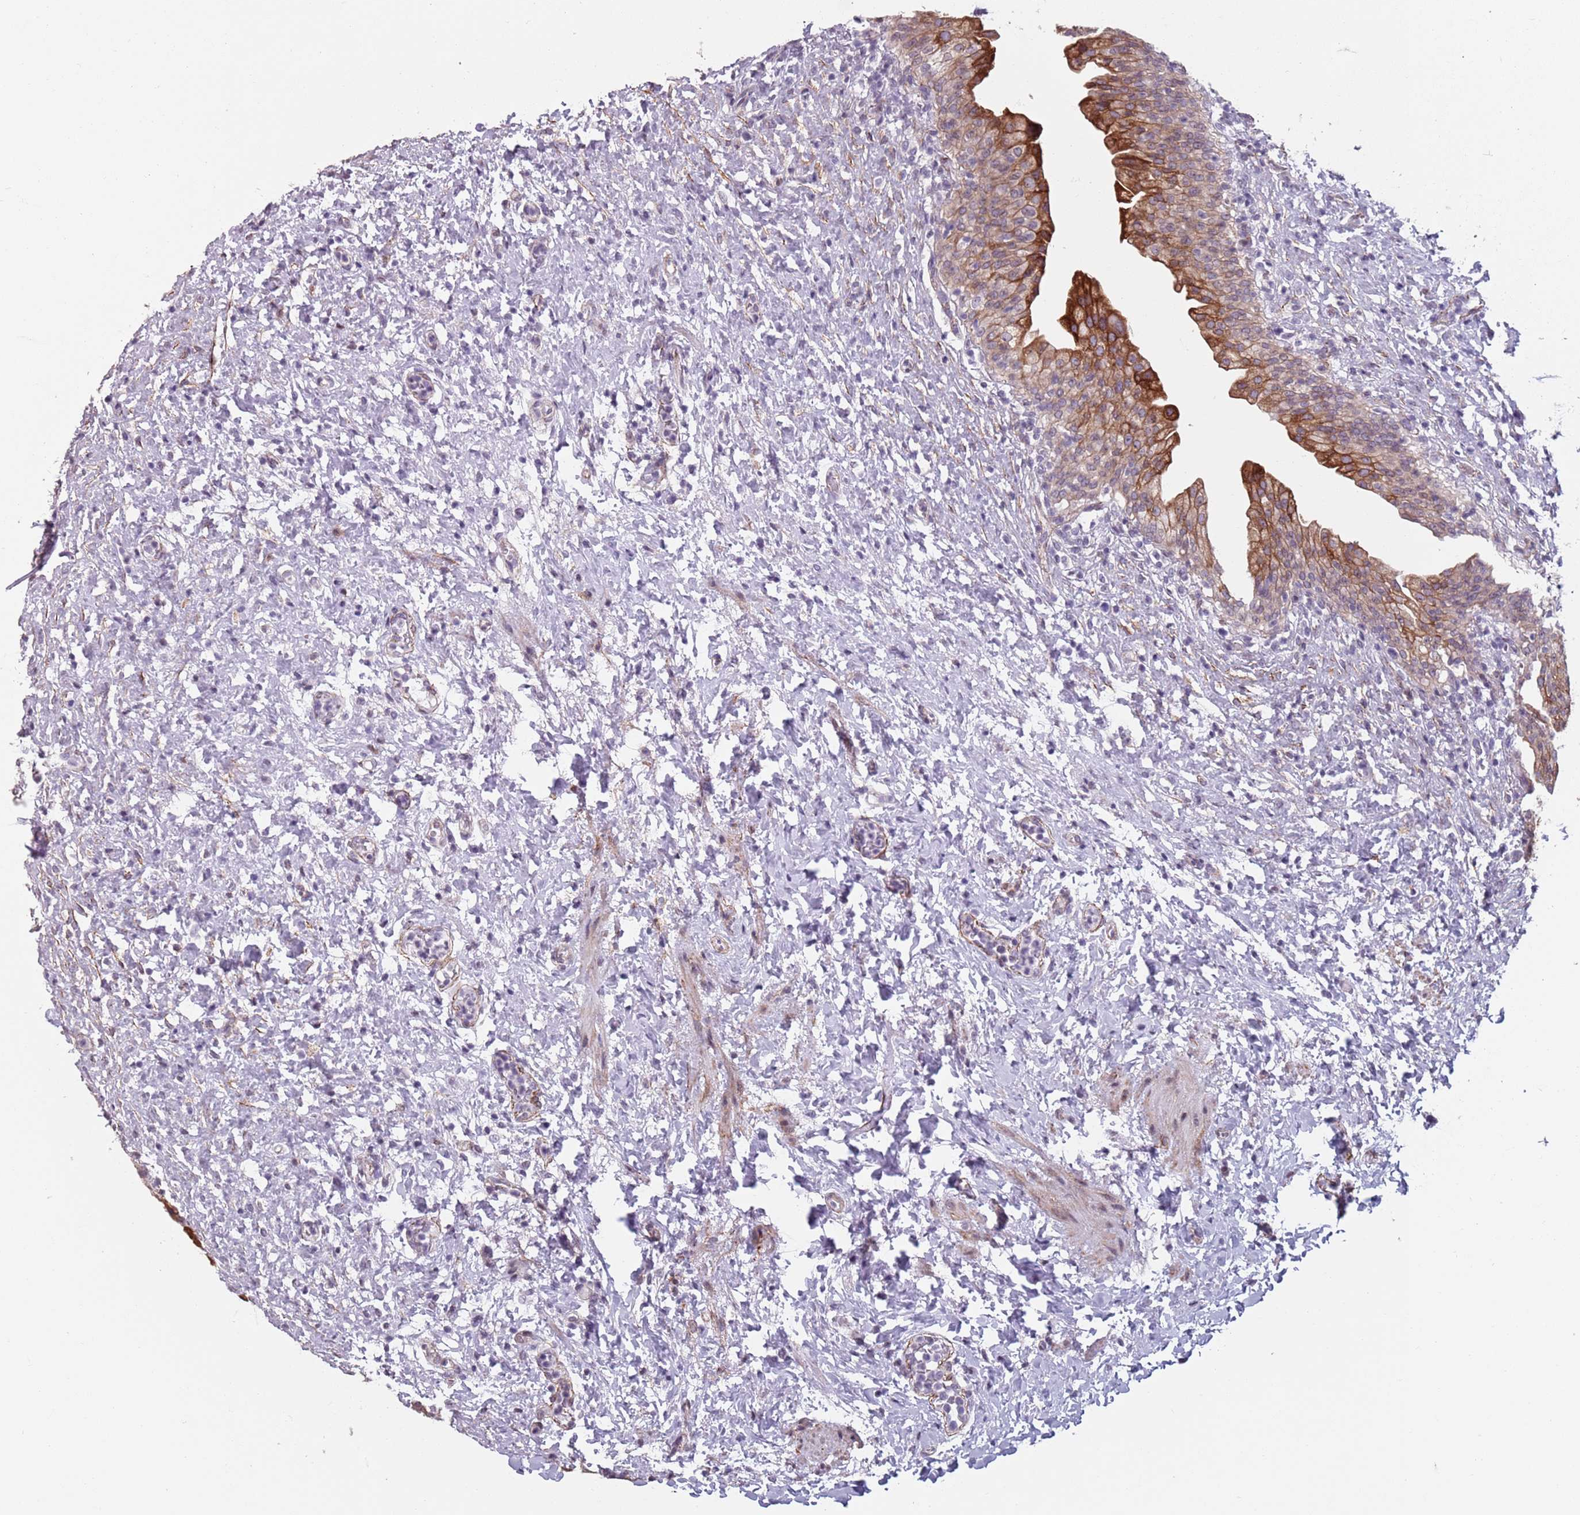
{"staining": {"intensity": "strong", "quantity": "25%-75%", "location": "cytoplasmic/membranous"}, "tissue": "urinary bladder", "cell_type": "Urothelial cells", "image_type": "normal", "snomed": [{"axis": "morphology", "description": "Normal tissue, NOS"}, {"axis": "topography", "description": "Urinary bladder"}], "caption": "Immunohistochemistry (IHC) staining of benign urinary bladder, which reveals high levels of strong cytoplasmic/membranous expression in about 25%-75% of urothelial cells indicating strong cytoplasmic/membranous protein expression. The staining was performed using DAB (3,3'-diaminobenzidine) (brown) for protein detection and nuclei were counterstained in hematoxylin (blue).", "gene": "TMC4", "patient": {"sex": "female", "age": 27}}